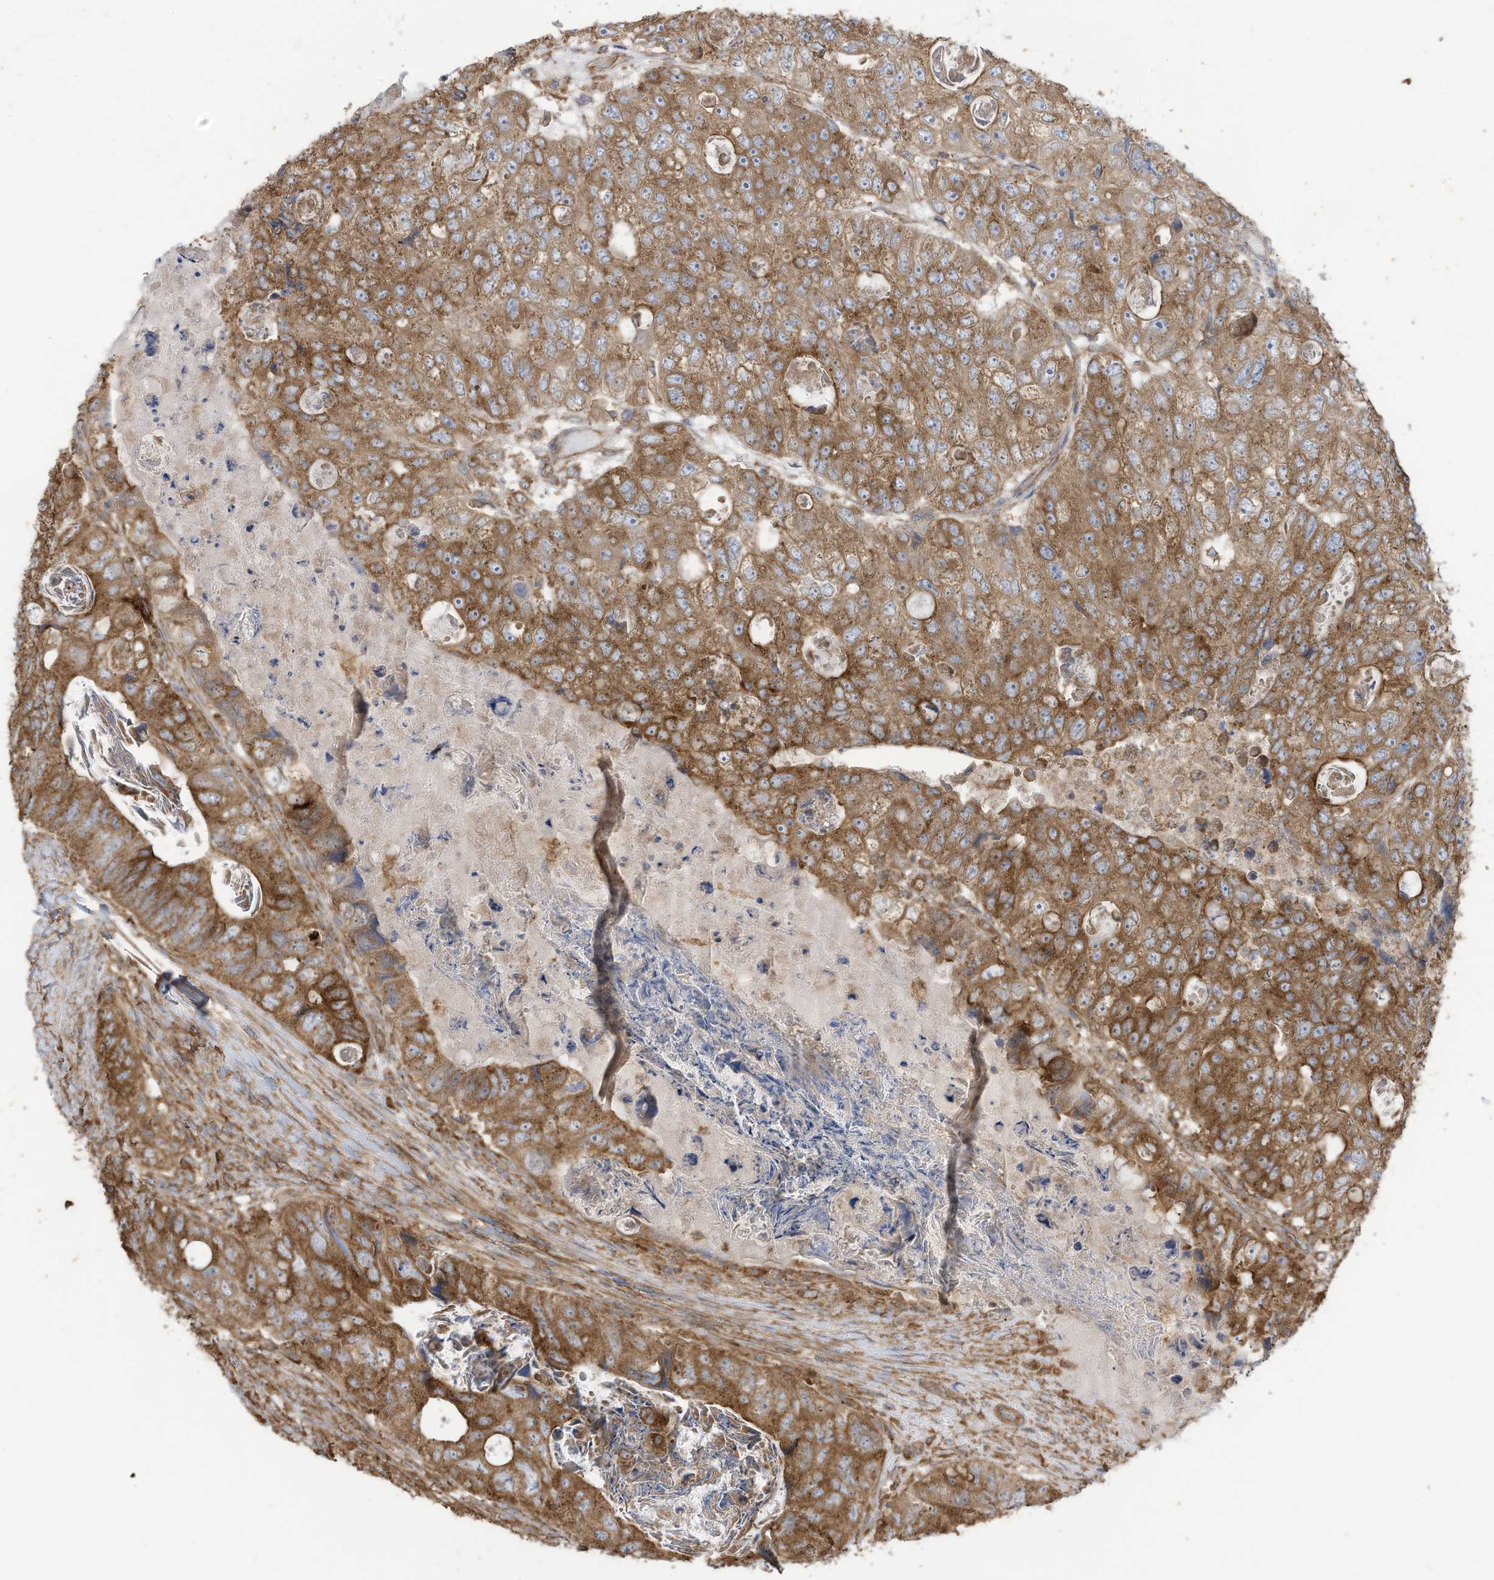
{"staining": {"intensity": "moderate", "quantity": ">75%", "location": "cytoplasmic/membranous"}, "tissue": "colorectal cancer", "cell_type": "Tumor cells", "image_type": "cancer", "snomed": [{"axis": "morphology", "description": "Adenocarcinoma, NOS"}, {"axis": "topography", "description": "Rectum"}], "caption": "Protein staining reveals moderate cytoplasmic/membranous expression in about >75% of tumor cells in colorectal adenocarcinoma.", "gene": "CGAS", "patient": {"sex": "male", "age": 59}}